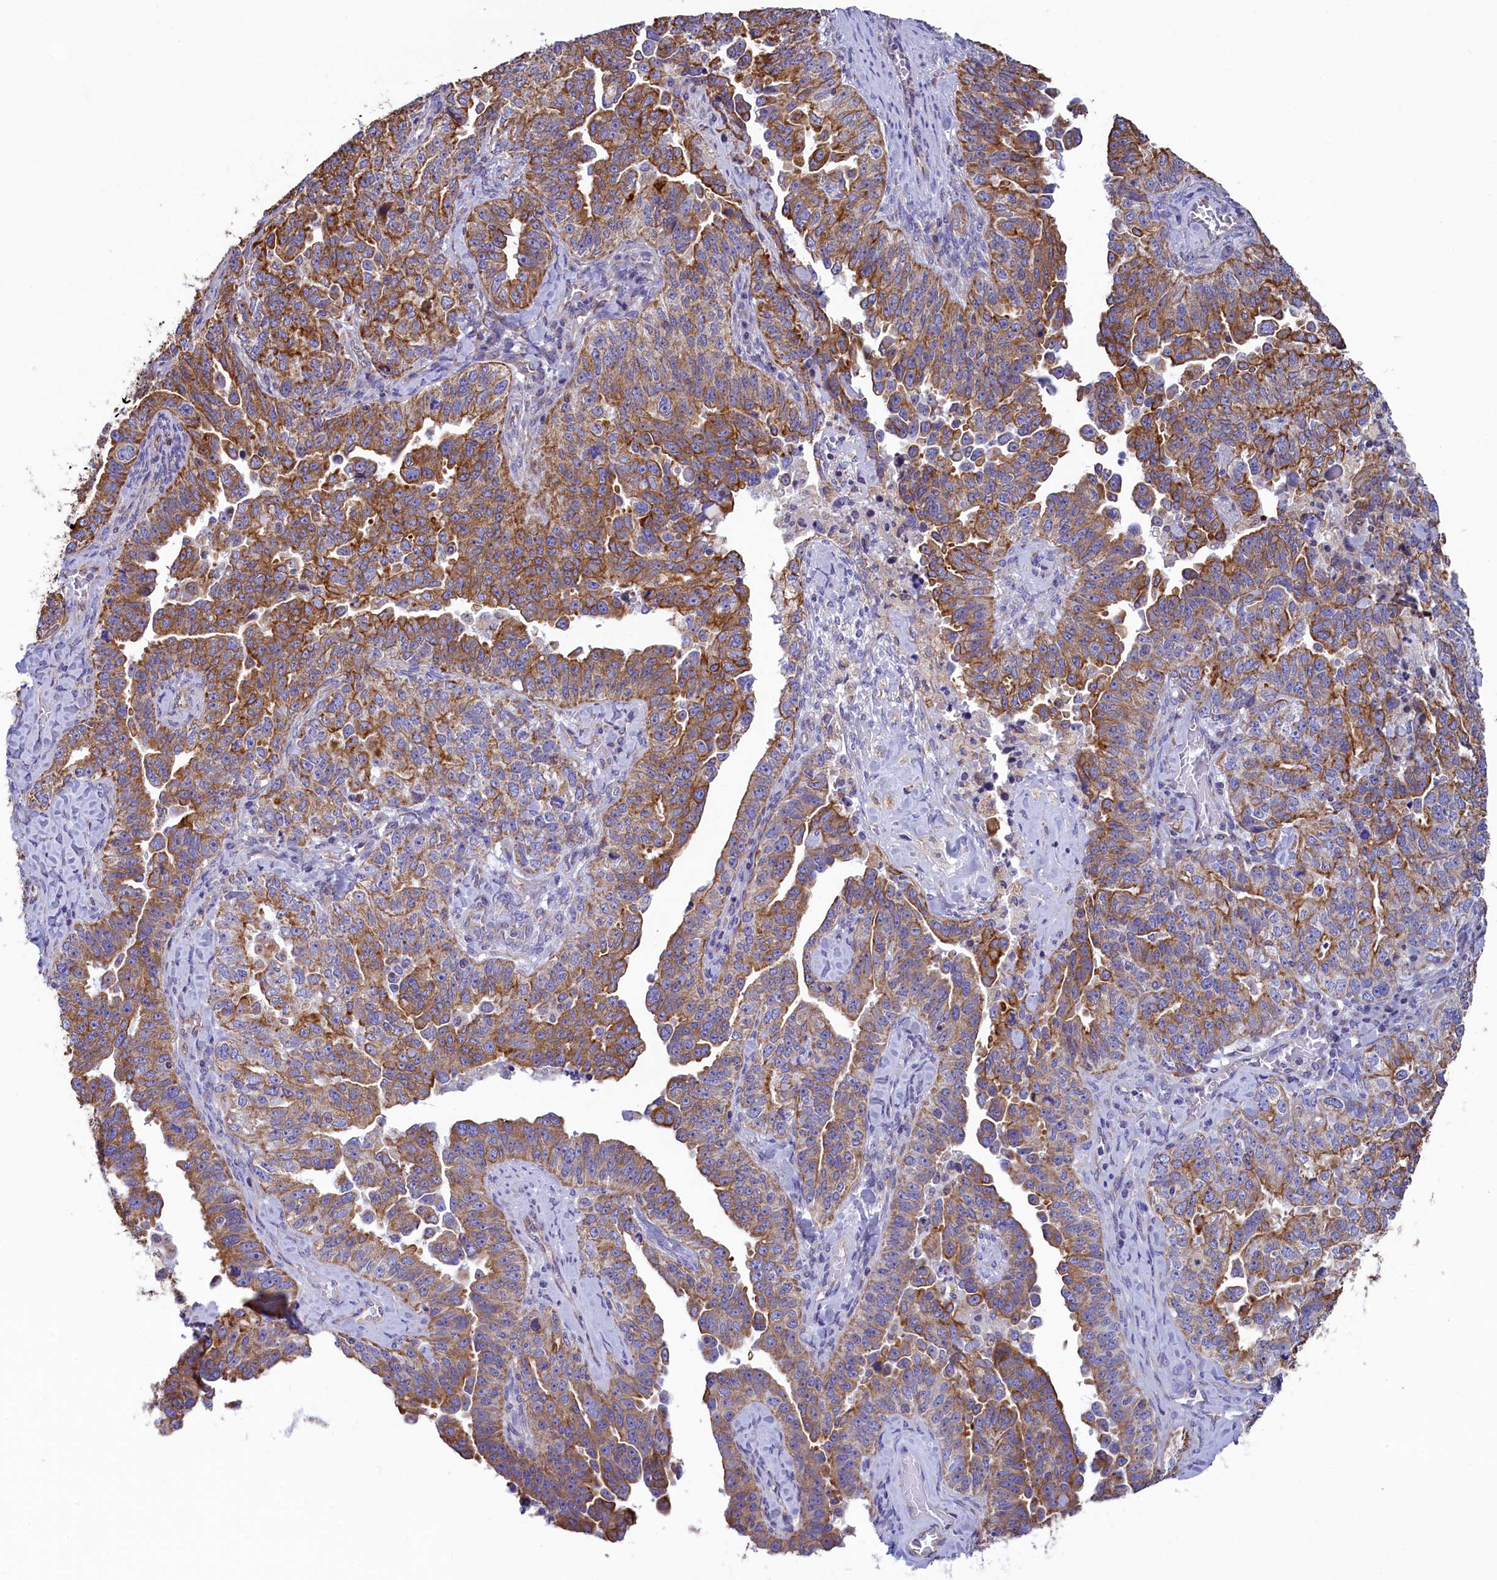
{"staining": {"intensity": "moderate", "quantity": ">75%", "location": "cytoplasmic/membranous"}, "tissue": "ovarian cancer", "cell_type": "Tumor cells", "image_type": "cancer", "snomed": [{"axis": "morphology", "description": "Carcinoma, endometroid"}, {"axis": "topography", "description": "Ovary"}], "caption": "Ovarian cancer (endometroid carcinoma) was stained to show a protein in brown. There is medium levels of moderate cytoplasmic/membranous staining in about >75% of tumor cells. (DAB (3,3'-diaminobenzidine) IHC, brown staining for protein, blue staining for nuclei).", "gene": "GATB", "patient": {"sex": "female", "age": 62}}